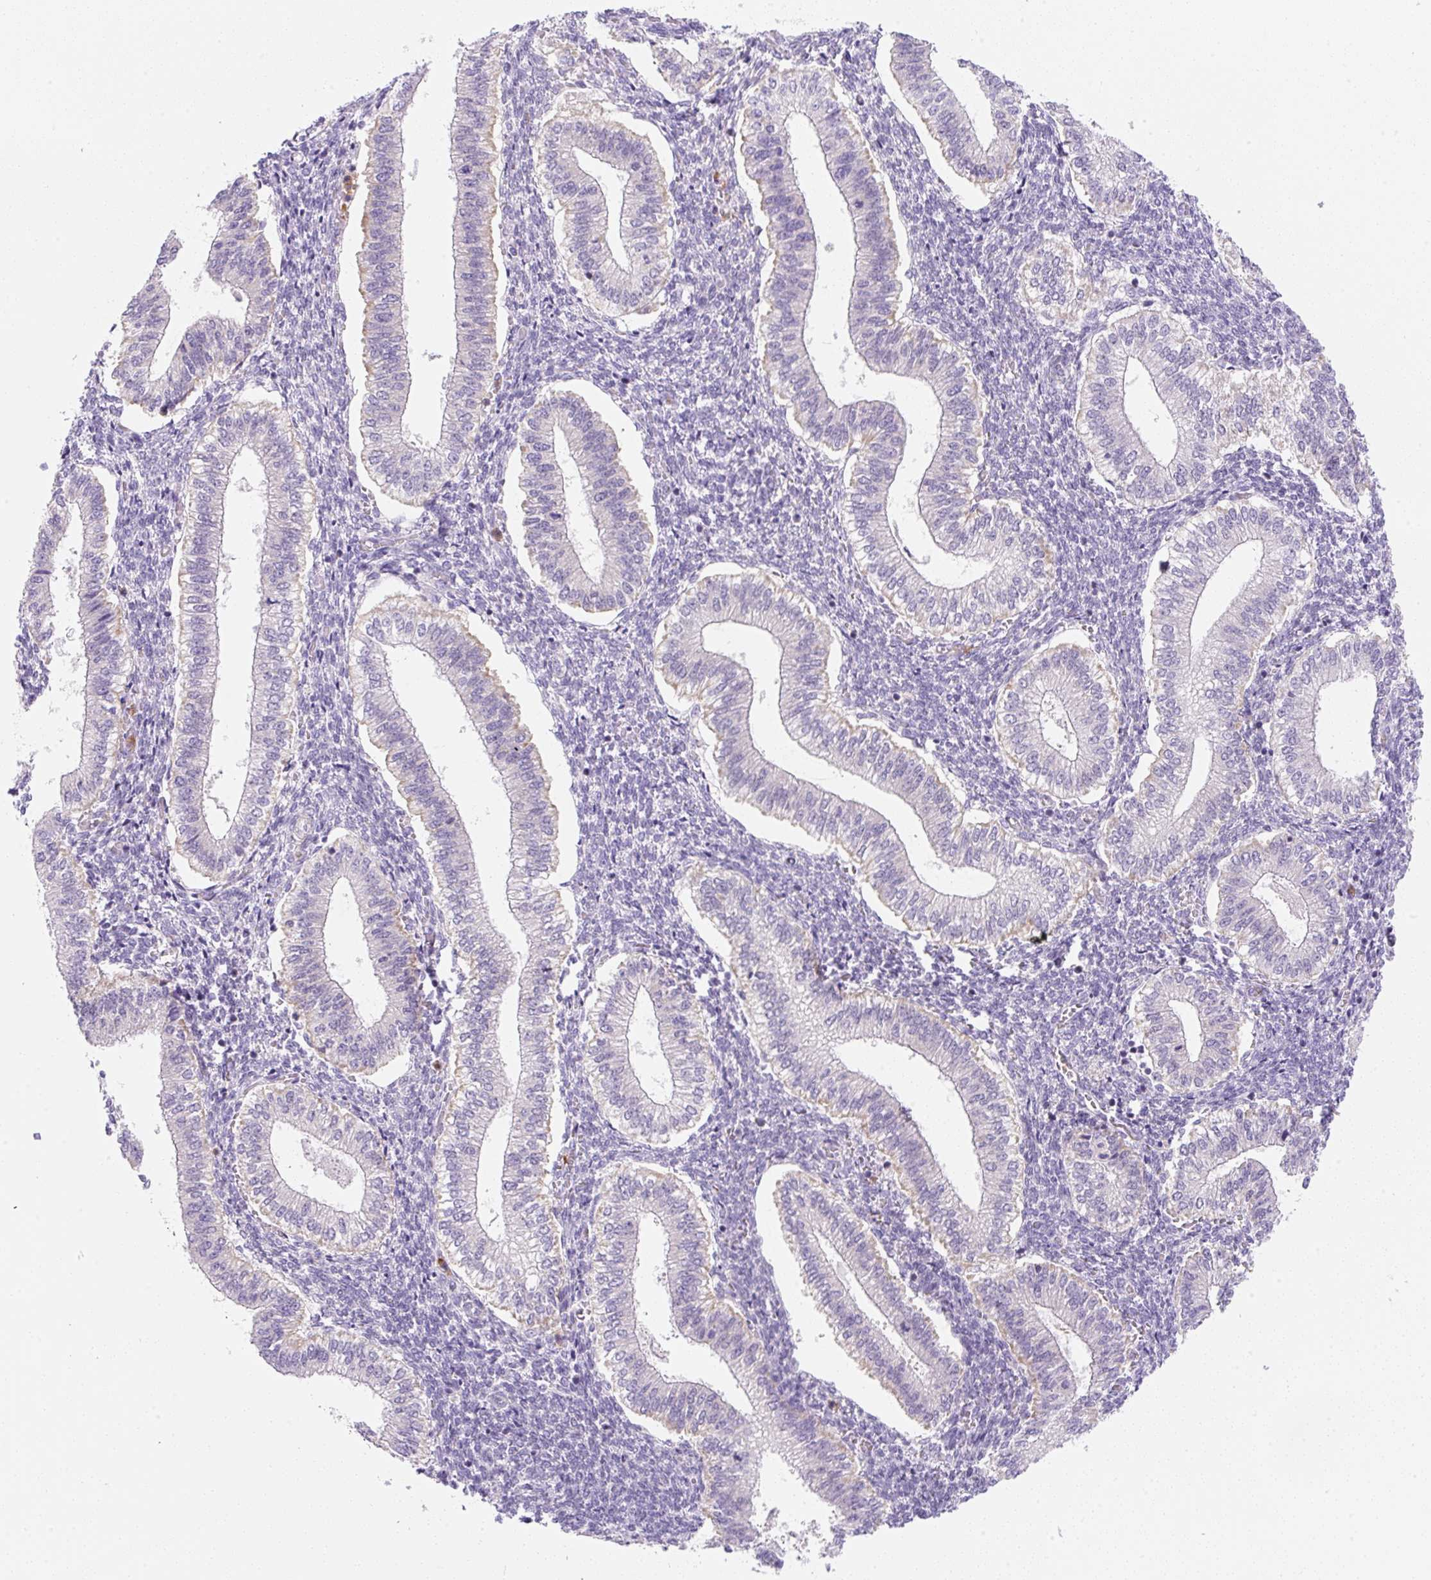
{"staining": {"intensity": "negative", "quantity": "none", "location": "none"}, "tissue": "endometrium", "cell_type": "Cells in endometrial stroma", "image_type": "normal", "snomed": [{"axis": "morphology", "description": "Normal tissue, NOS"}, {"axis": "topography", "description": "Endometrium"}], "caption": "This is an immunohistochemistry image of benign human endometrium. There is no expression in cells in endometrial stroma.", "gene": "OMA1", "patient": {"sex": "female", "age": 25}}